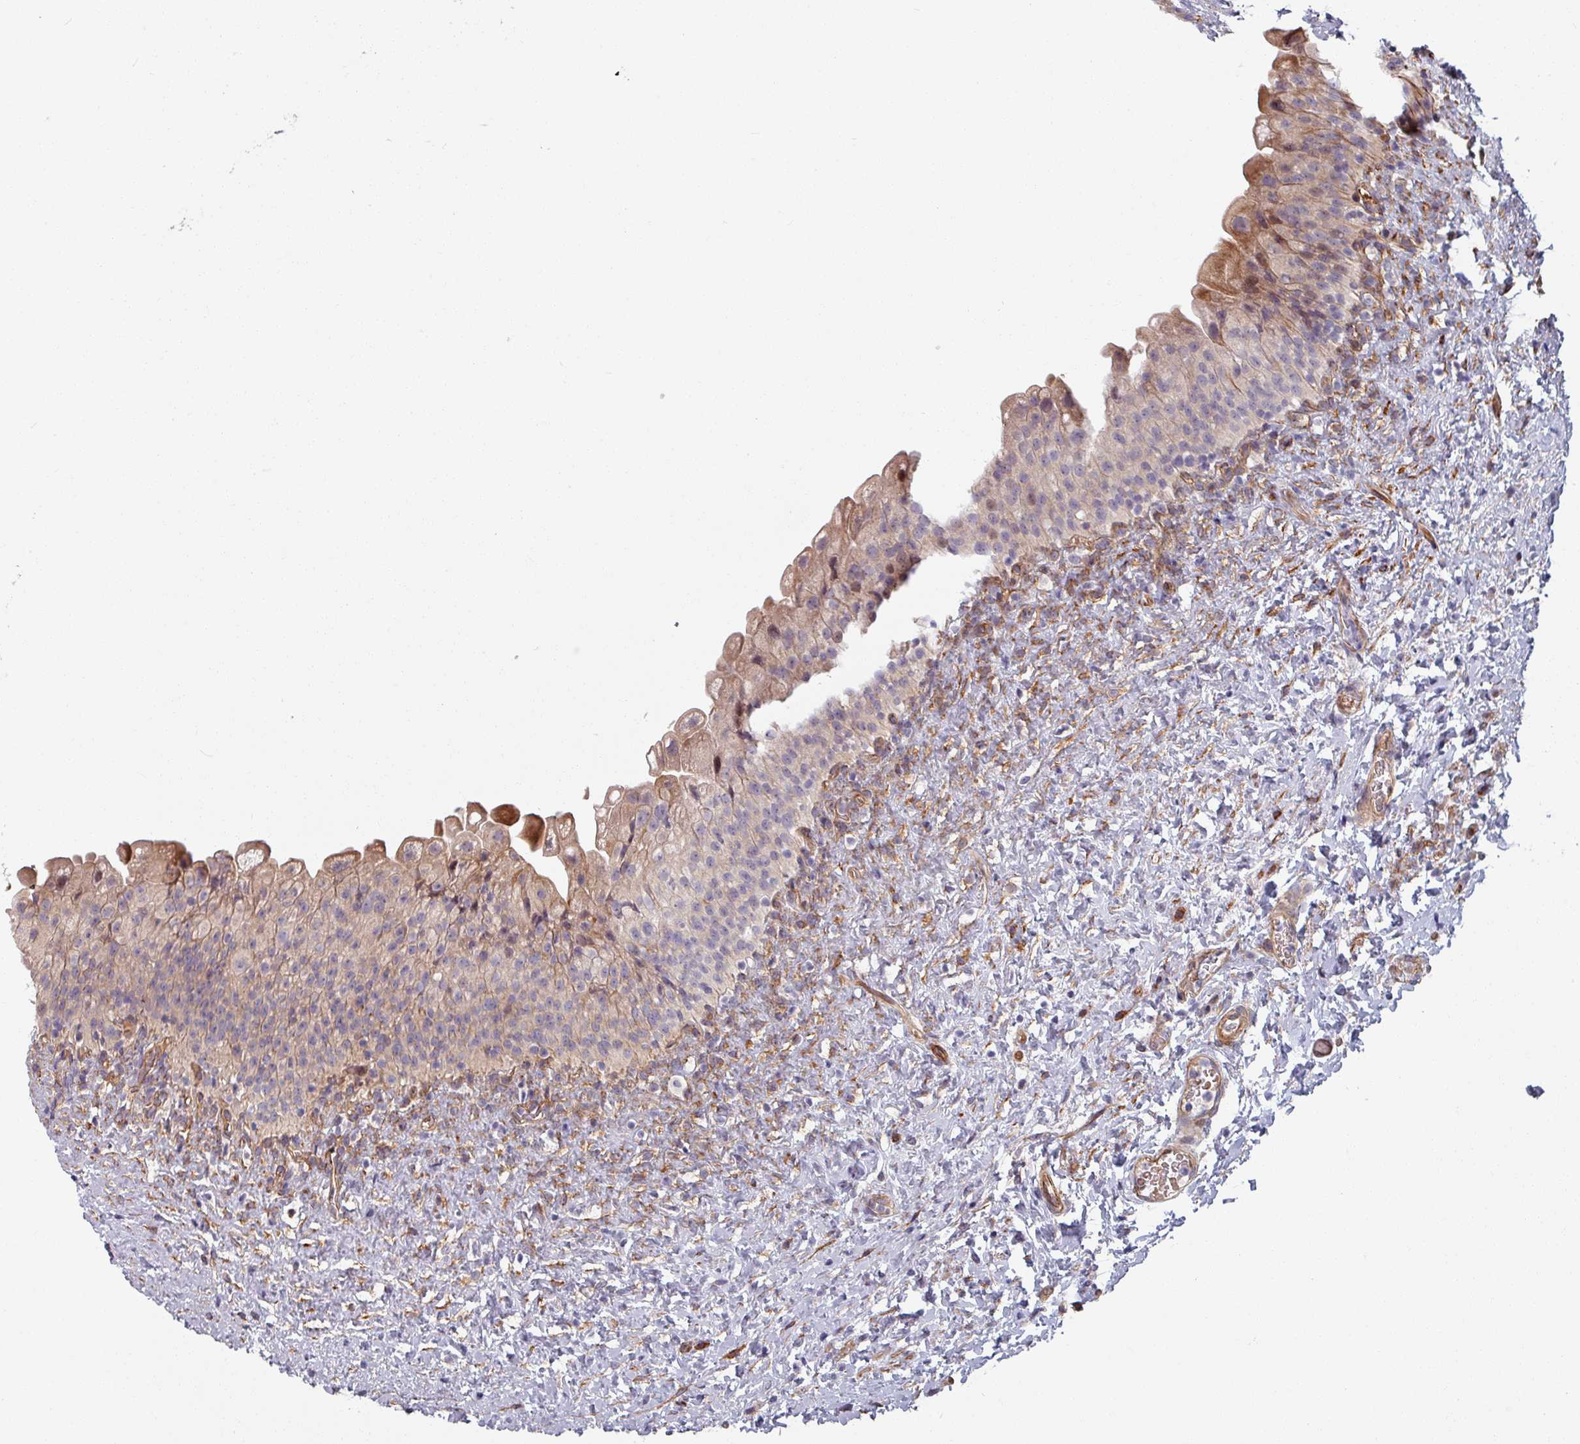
{"staining": {"intensity": "moderate", "quantity": "<25%", "location": "cytoplasmic/membranous,nuclear"}, "tissue": "urinary bladder", "cell_type": "Urothelial cells", "image_type": "normal", "snomed": [{"axis": "morphology", "description": "Normal tissue, NOS"}, {"axis": "topography", "description": "Urinary bladder"}], "caption": "The photomicrograph exhibits immunohistochemical staining of benign urinary bladder. There is moderate cytoplasmic/membranous,nuclear positivity is seen in about <25% of urothelial cells. (Brightfield microscopy of DAB IHC at high magnification).", "gene": "C4BPB", "patient": {"sex": "female", "age": 27}}